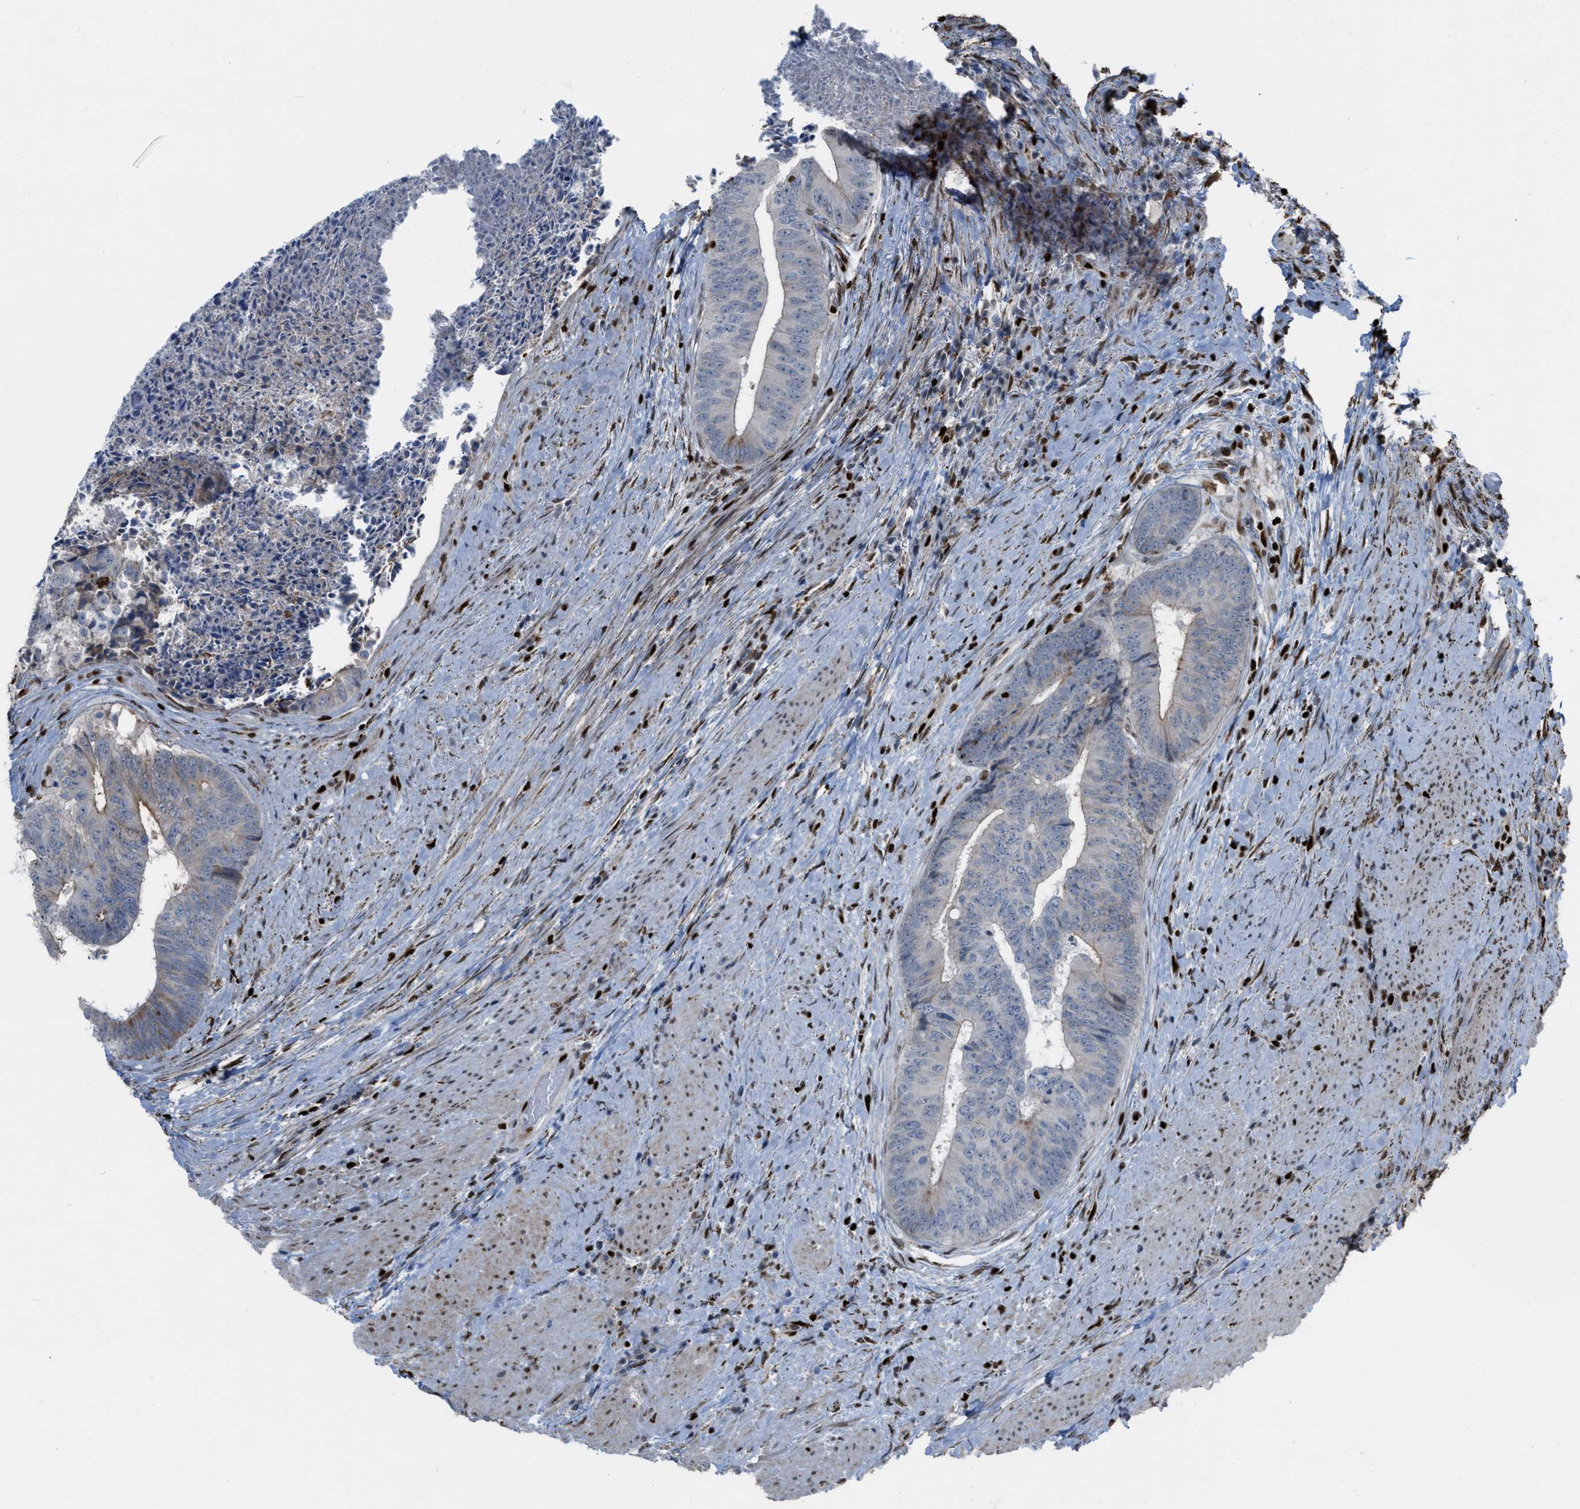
{"staining": {"intensity": "moderate", "quantity": "<25%", "location": "cytoplasmic/membranous"}, "tissue": "colorectal cancer", "cell_type": "Tumor cells", "image_type": "cancer", "snomed": [{"axis": "morphology", "description": "Adenocarcinoma, NOS"}, {"axis": "topography", "description": "Rectum"}], "caption": "DAB (3,3'-diaminobenzidine) immunohistochemical staining of colorectal cancer shows moderate cytoplasmic/membranous protein staining in about <25% of tumor cells.", "gene": "SLFN5", "patient": {"sex": "male", "age": 72}}